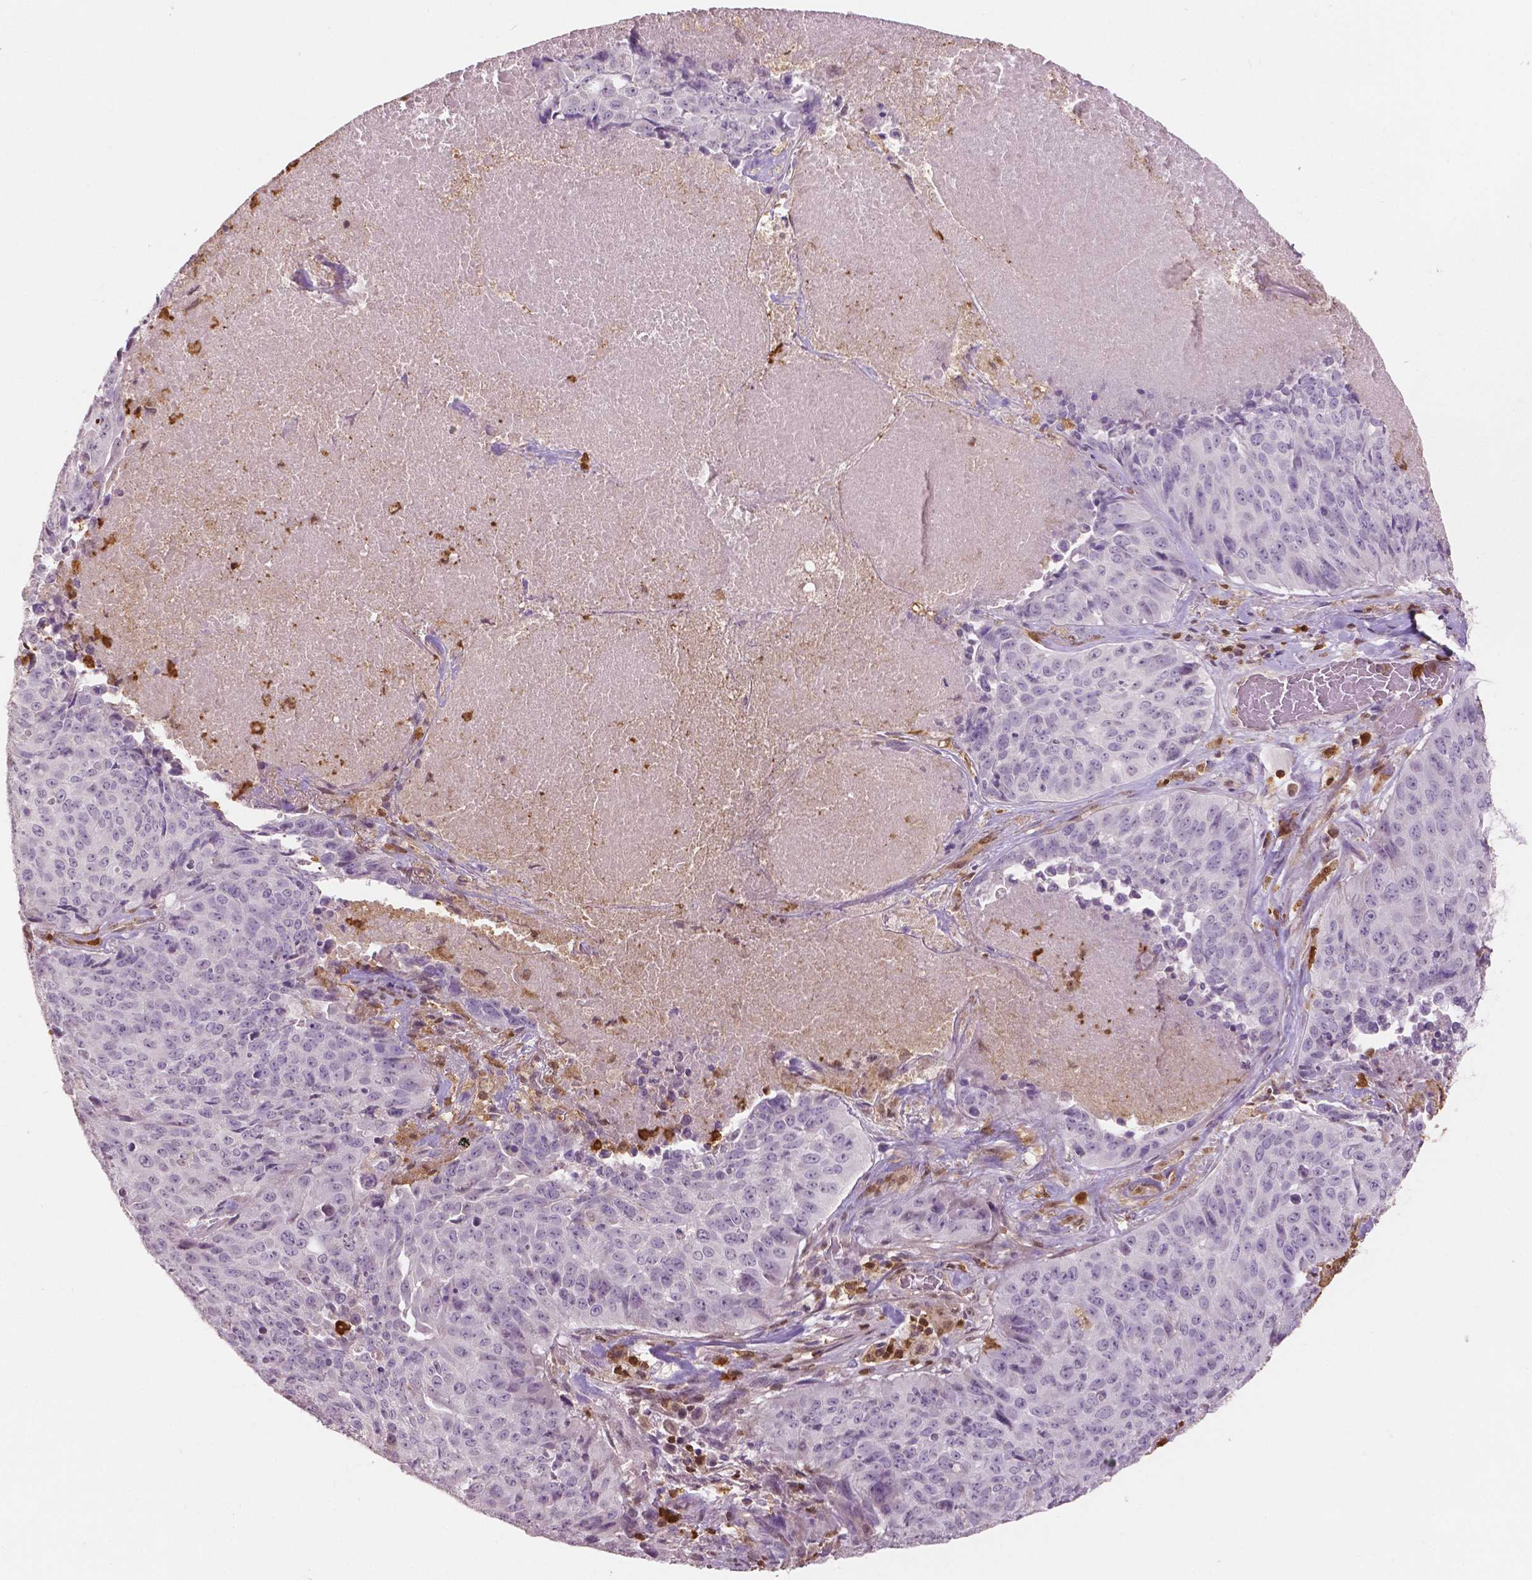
{"staining": {"intensity": "negative", "quantity": "none", "location": "none"}, "tissue": "lung cancer", "cell_type": "Tumor cells", "image_type": "cancer", "snomed": [{"axis": "morphology", "description": "Normal tissue, NOS"}, {"axis": "morphology", "description": "Squamous cell carcinoma, NOS"}, {"axis": "topography", "description": "Bronchus"}, {"axis": "topography", "description": "Lung"}], "caption": "Squamous cell carcinoma (lung) was stained to show a protein in brown. There is no significant staining in tumor cells.", "gene": "S100A4", "patient": {"sex": "male", "age": 64}}